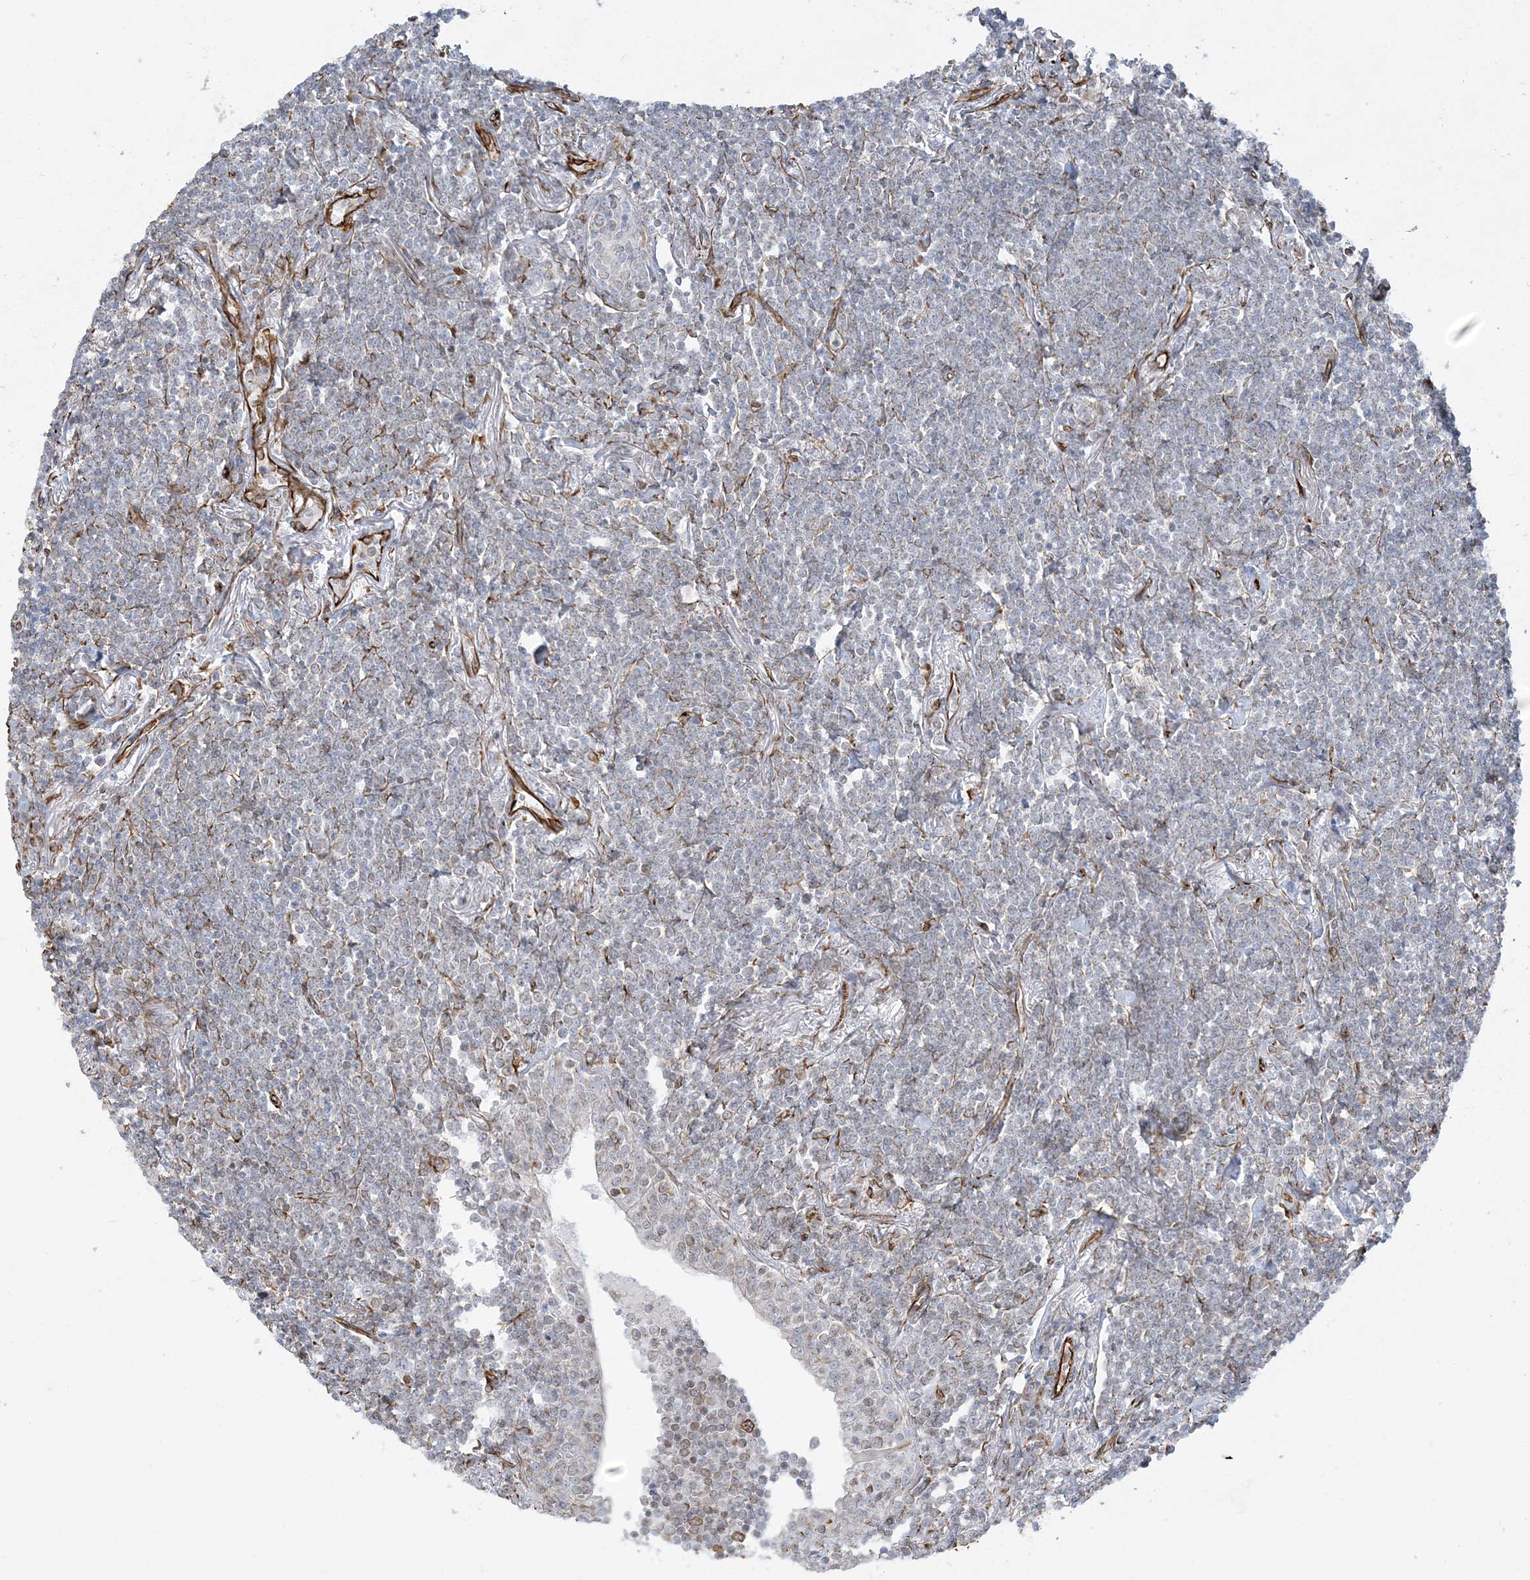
{"staining": {"intensity": "negative", "quantity": "none", "location": "none"}, "tissue": "lymphoma", "cell_type": "Tumor cells", "image_type": "cancer", "snomed": [{"axis": "morphology", "description": "Malignant lymphoma, non-Hodgkin's type, Low grade"}, {"axis": "topography", "description": "Lung"}], "caption": "High magnification brightfield microscopy of low-grade malignant lymphoma, non-Hodgkin's type stained with DAB (brown) and counterstained with hematoxylin (blue): tumor cells show no significant staining.", "gene": "SCLT1", "patient": {"sex": "female", "age": 71}}